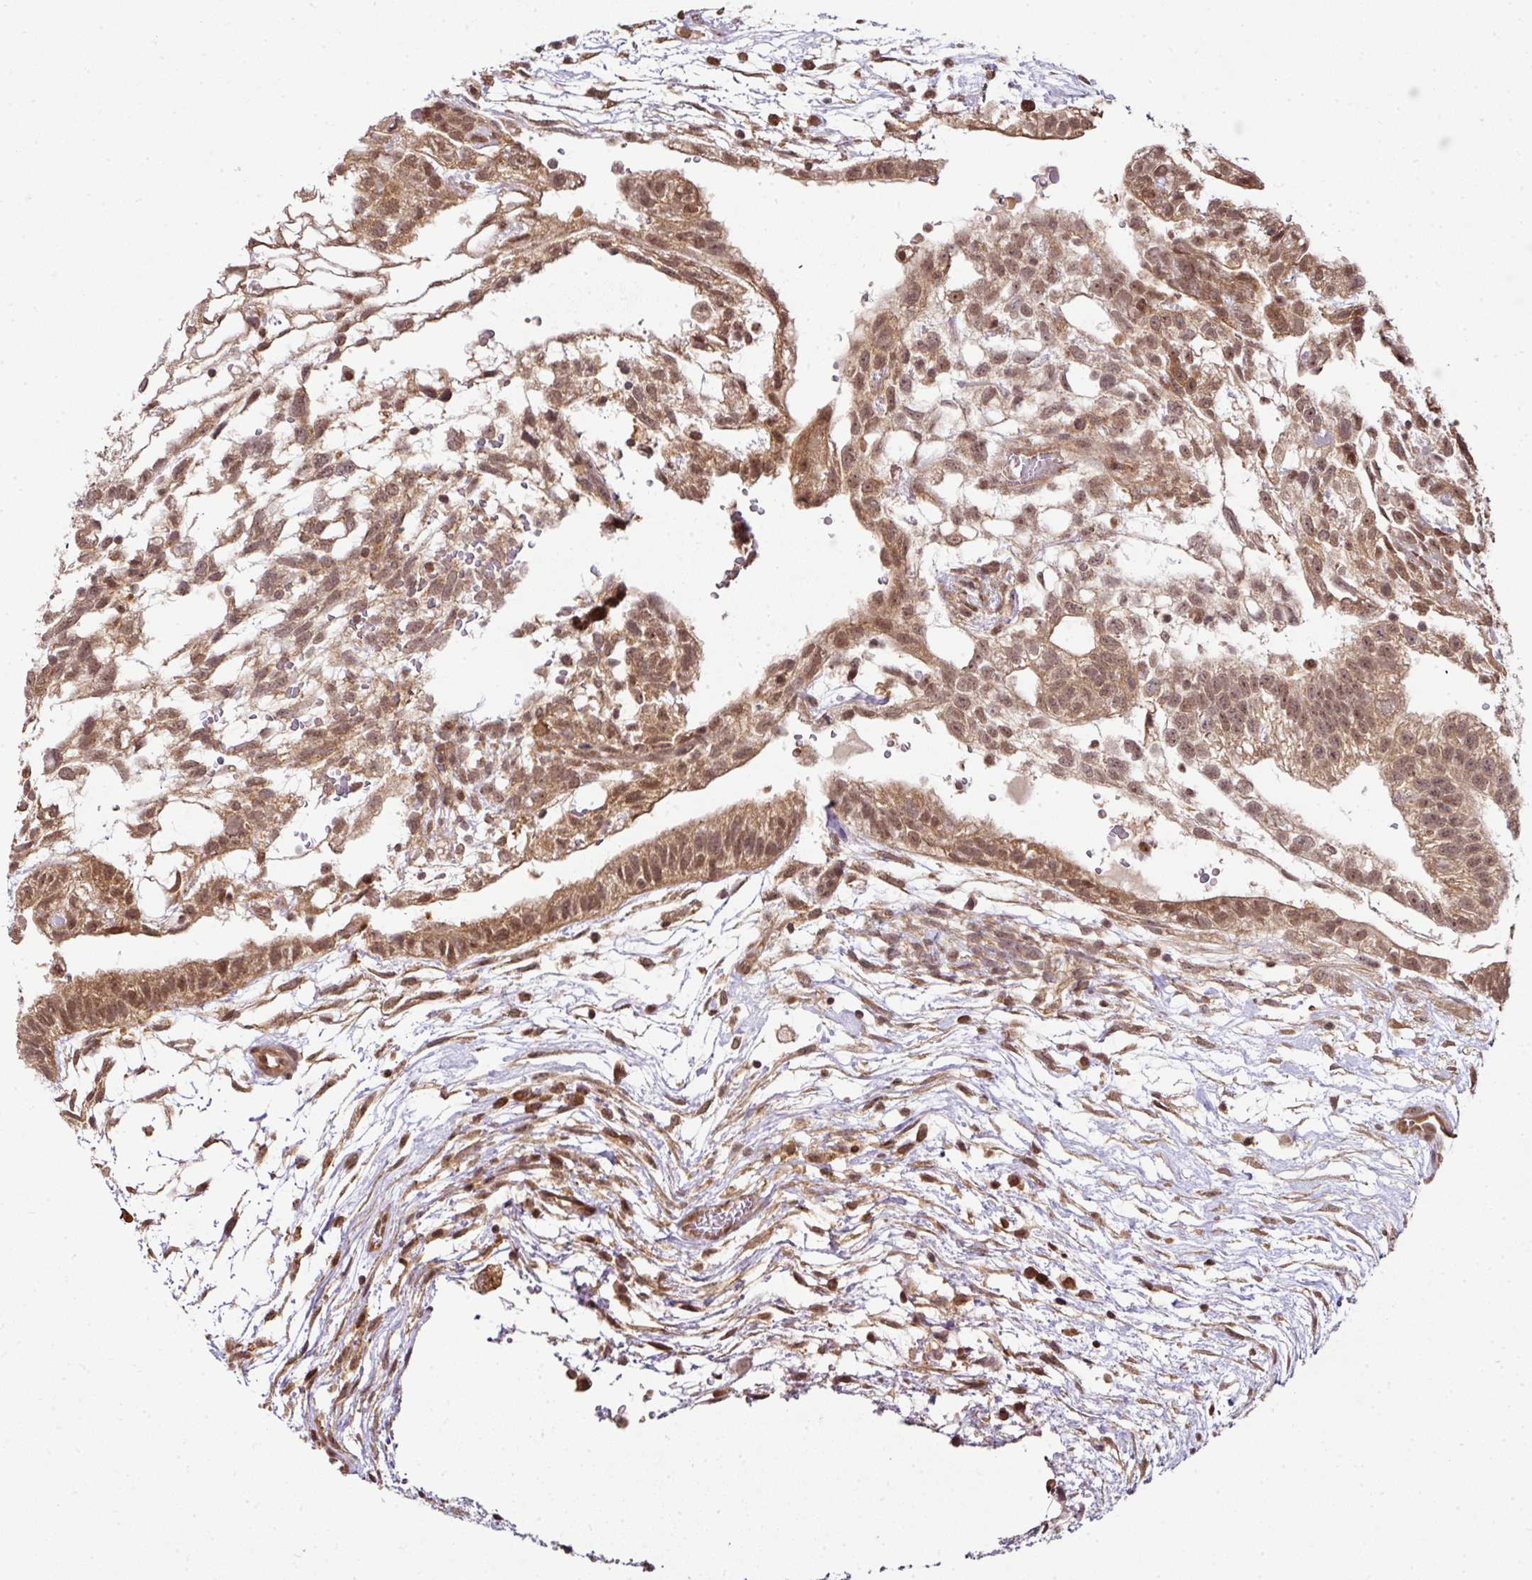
{"staining": {"intensity": "moderate", "quantity": ">75%", "location": "cytoplasmic/membranous,nuclear"}, "tissue": "testis cancer", "cell_type": "Tumor cells", "image_type": "cancer", "snomed": [{"axis": "morphology", "description": "Carcinoma, Embryonal, NOS"}, {"axis": "topography", "description": "Testis"}], "caption": "Immunohistochemistry (IHC) of testis embryonal carcinoma reveals medium levels of moderate cytoplasmic/membranous and nuclear staining in approximately >75% of tumor cells.", "gene": "ANKRD18A", "patient": {"sex": "male", "age": 32}}